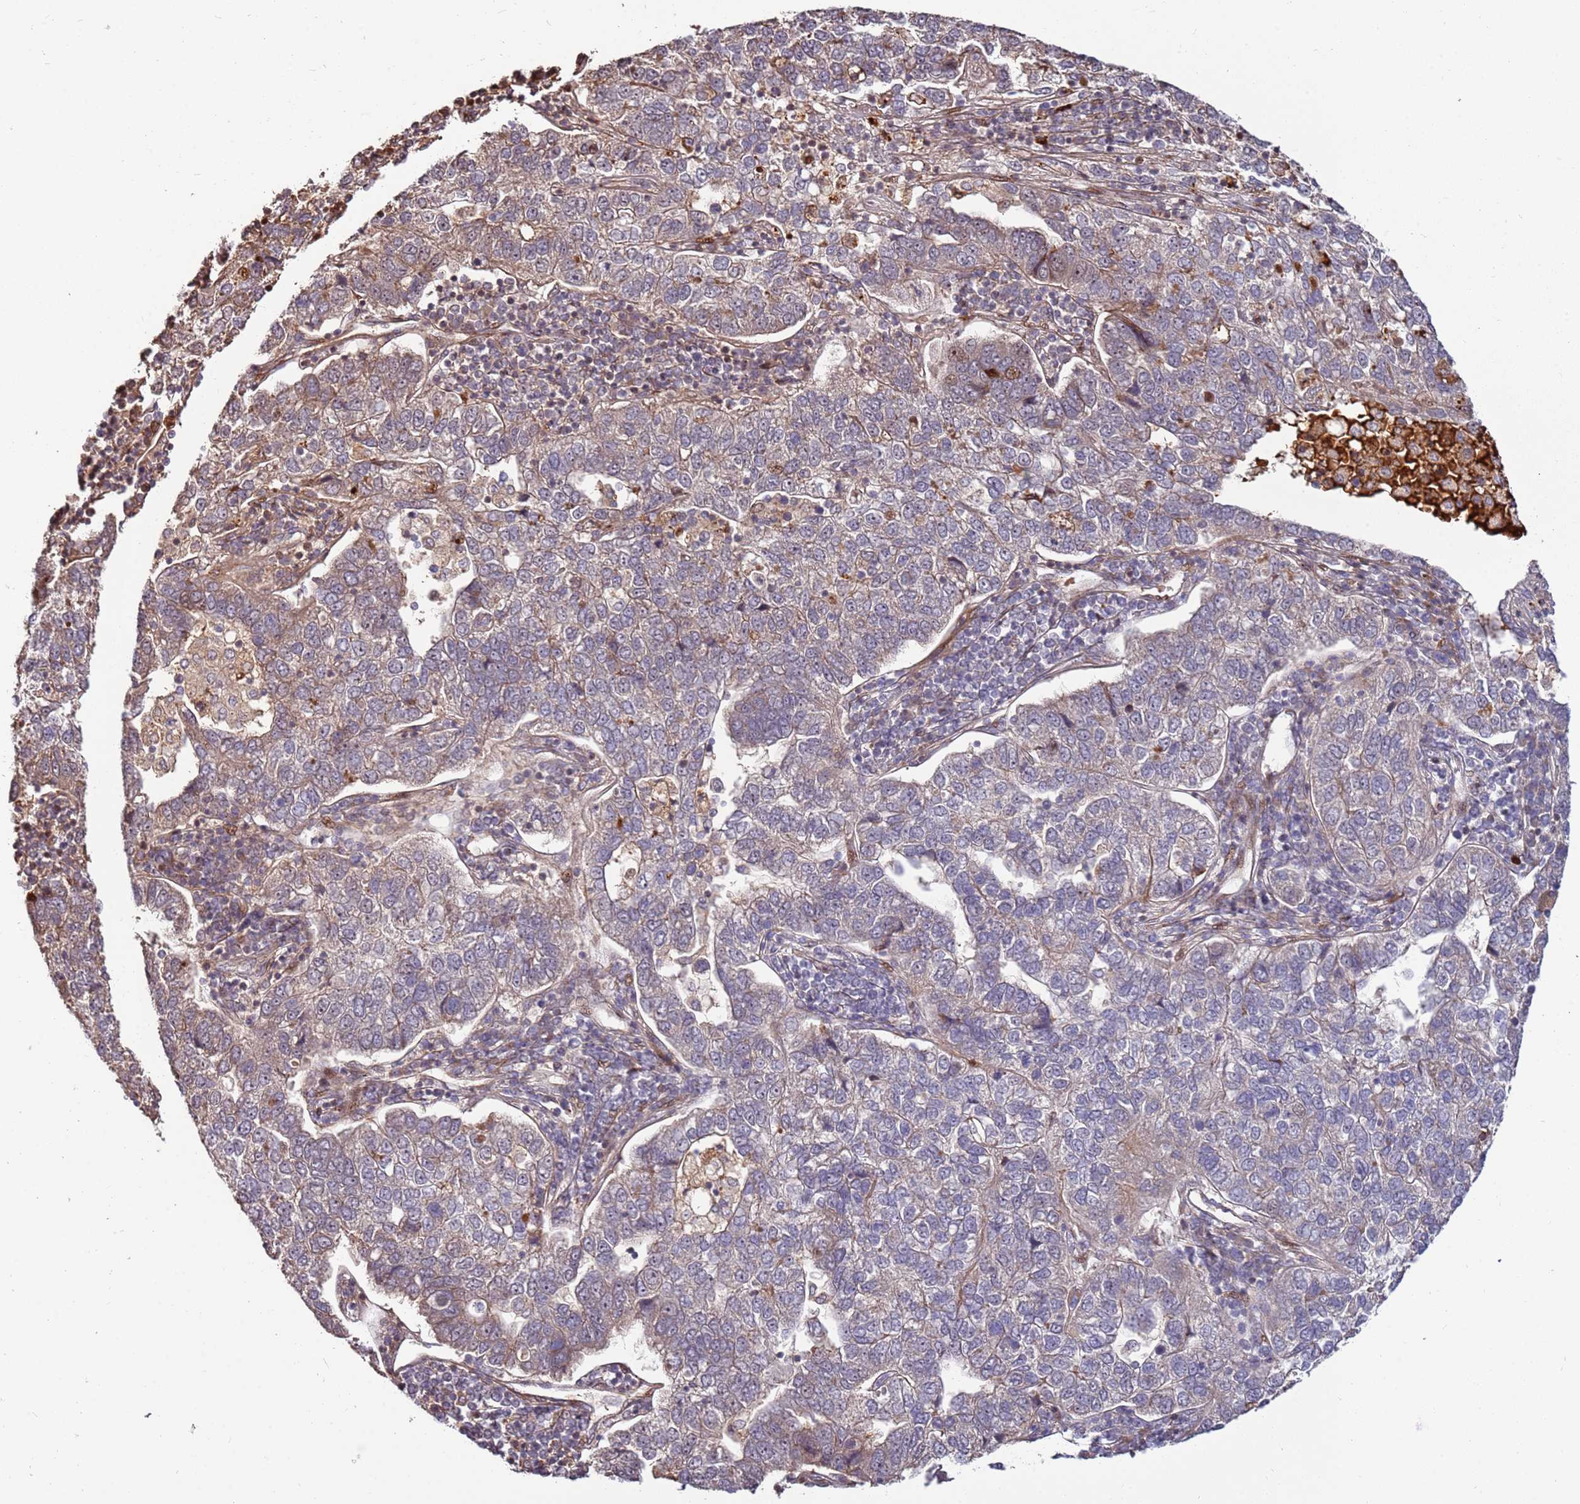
{"staining": {"intensity": "moderate", "quantity": "<25%", "location": "cytoplasmic/membranous"}, "tissue": "pancreatic cancer", "cell_type": "Tumor cells", "image_type": "cancer", "snomed": [{"axis": "morphology", "description": "Adenocarcinoma, NOS"}, {"axis": "topography", "description": "Pancreas"}], "caption": "IHC of pancreatic adenocarcinoma displays low levels of moderate cytoplasmic/membranous expression in approximately <25% of tumor cells. (Brightfield microscopy of DAB IHC at high magnification).", "gene": "RHBDL1", "patient": {"sex": "female", "age": 61}}